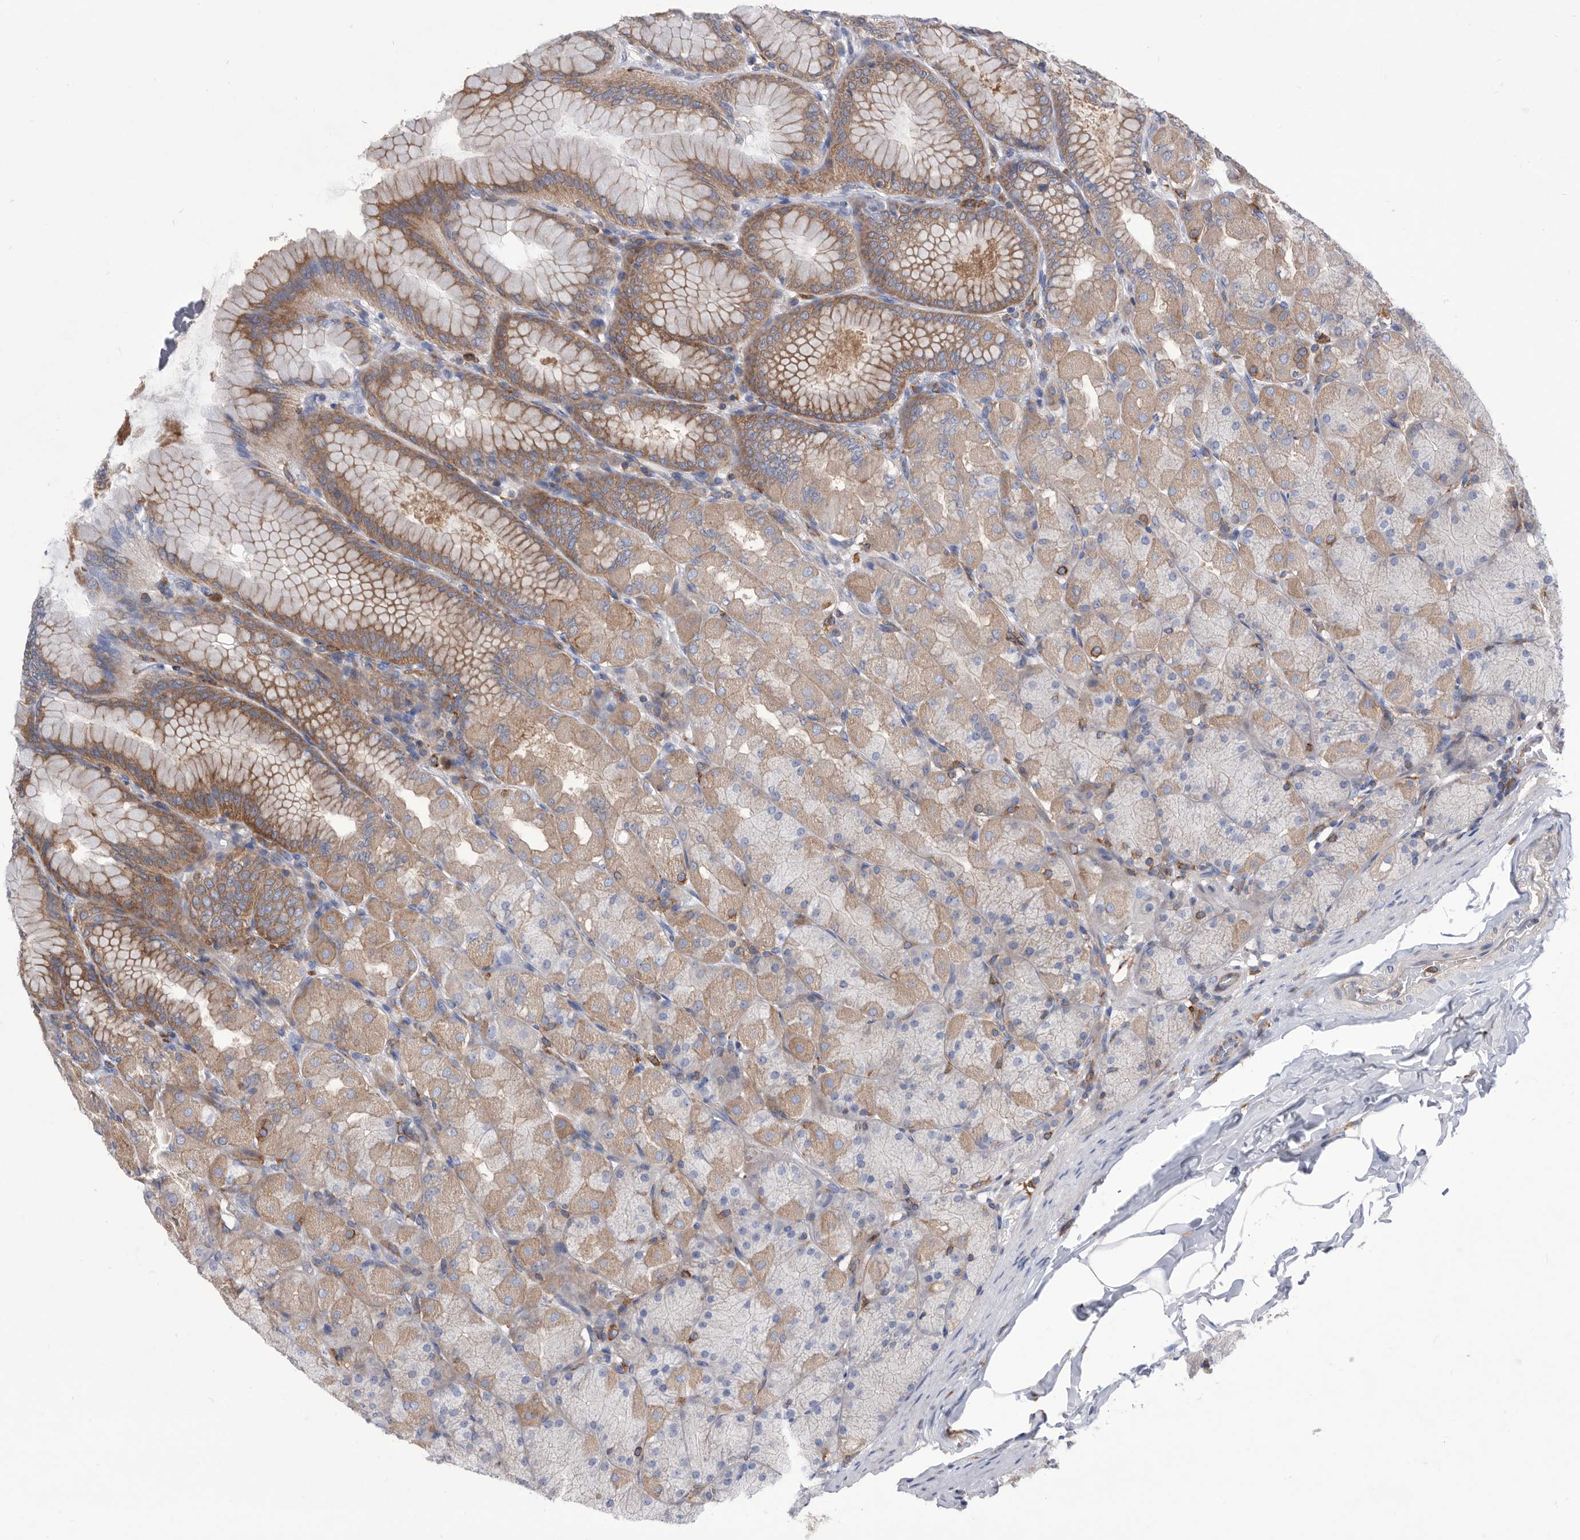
{"staining": {"intensity": "moderate", "quantity": "25%-75%", "location": "cytoplasmic/membranous"}, "tissue": "stomach", "cell_type": "Glandular cells", "image_type": "normal", "snomed": [{"axis": "morphology", "description": "Normal tissue, NOS"}, {"axis": "topography", "description": "Stomach, upper"}], "caption": "Protein staining of normal stomach displays moderate cytoplasmic/membranous expression in approximately 25%-75% of glandular cells.", "gene": "SMG7", "patient": {"sex": "female", "age": 56}}